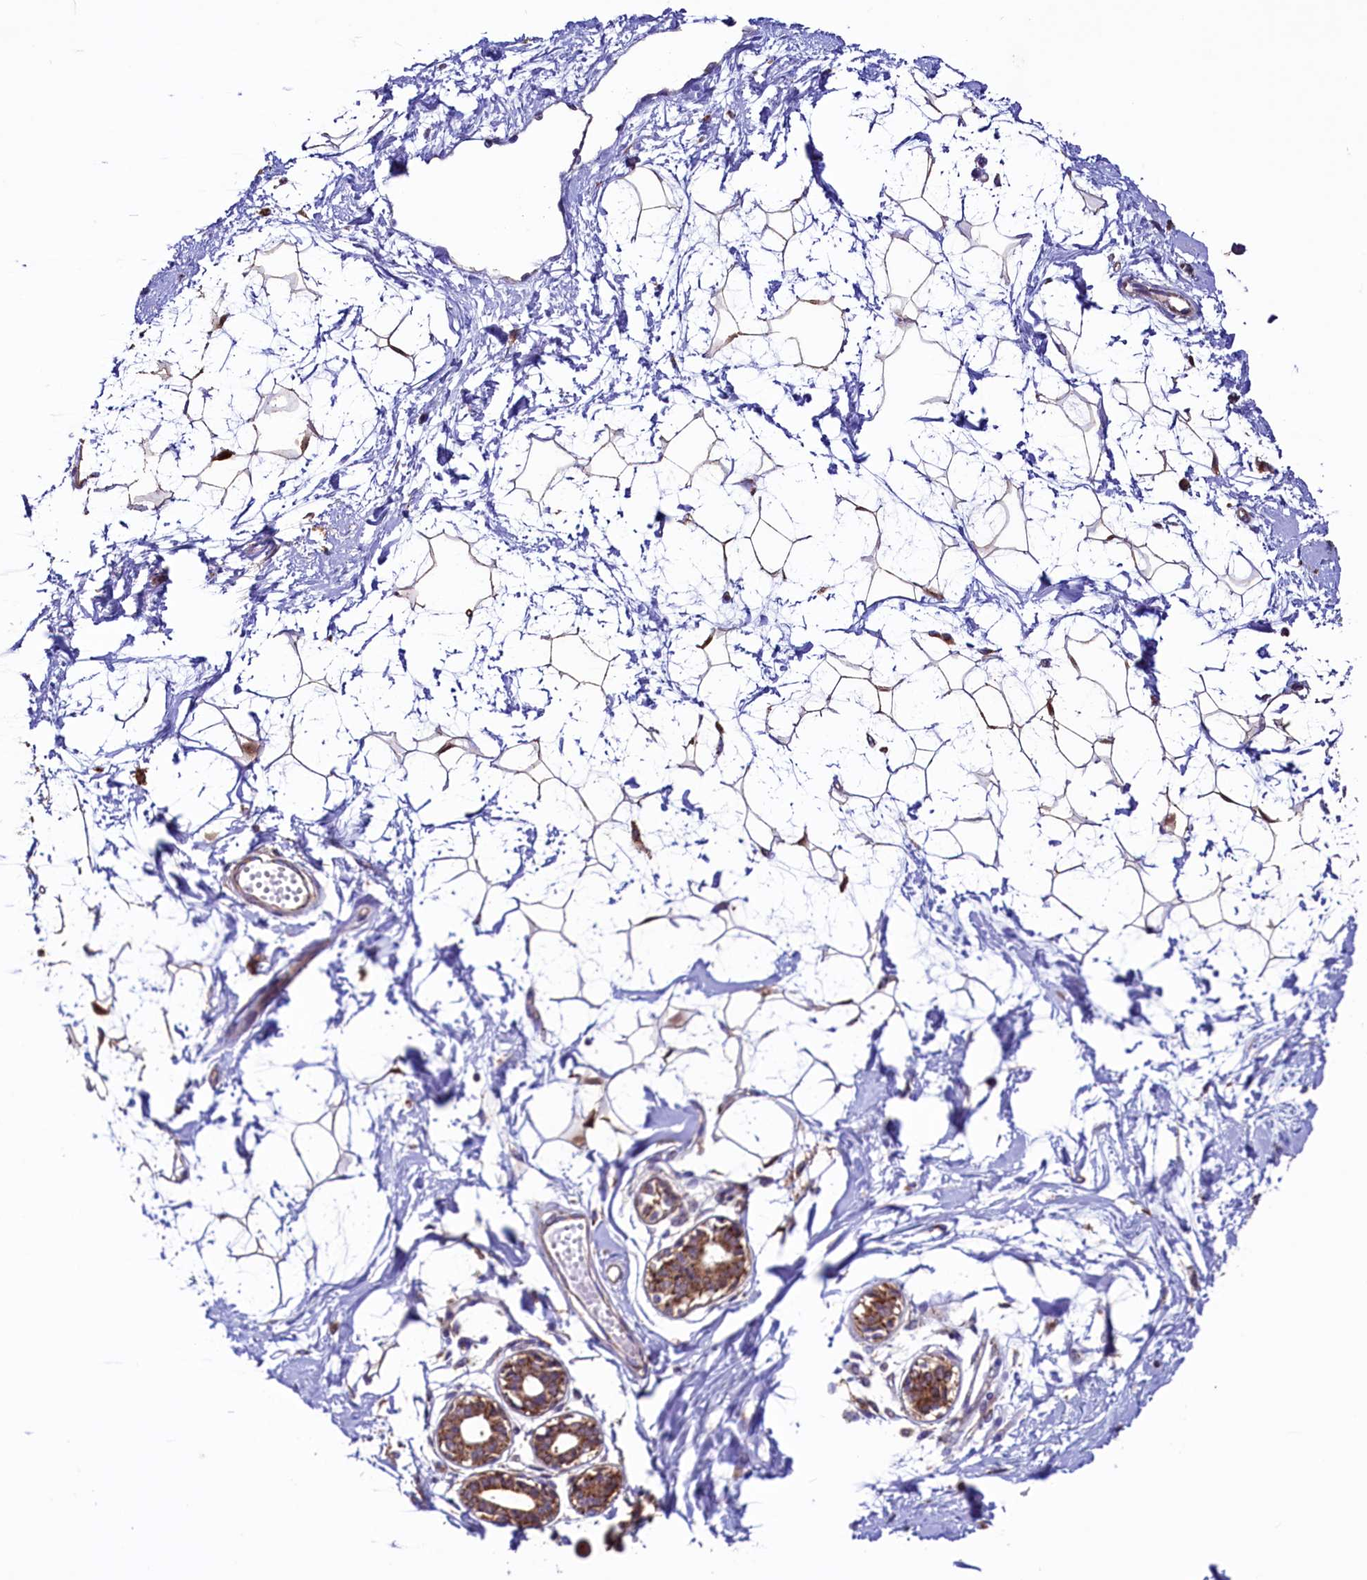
{"staining": {"intensity": "moderate", "quantity": ">75%", "location": "cytoplasmic/membranous,nuclear"}, "tissue": "breast", "cell_type": "Adipocytes", "image_type": "normal", "snomed": [{"axis": "morphology", "description": "Normal tissue, NOS"}, {"axis": "topography", "description": "Breast"}], "caption": "Adipocytes exhibit moderate cytoplasmic/membranous,nuclear staining in about >75% of cells in benign breast.", "gene": "STARD5", "patient": {"sex": "female", "age": 45}}